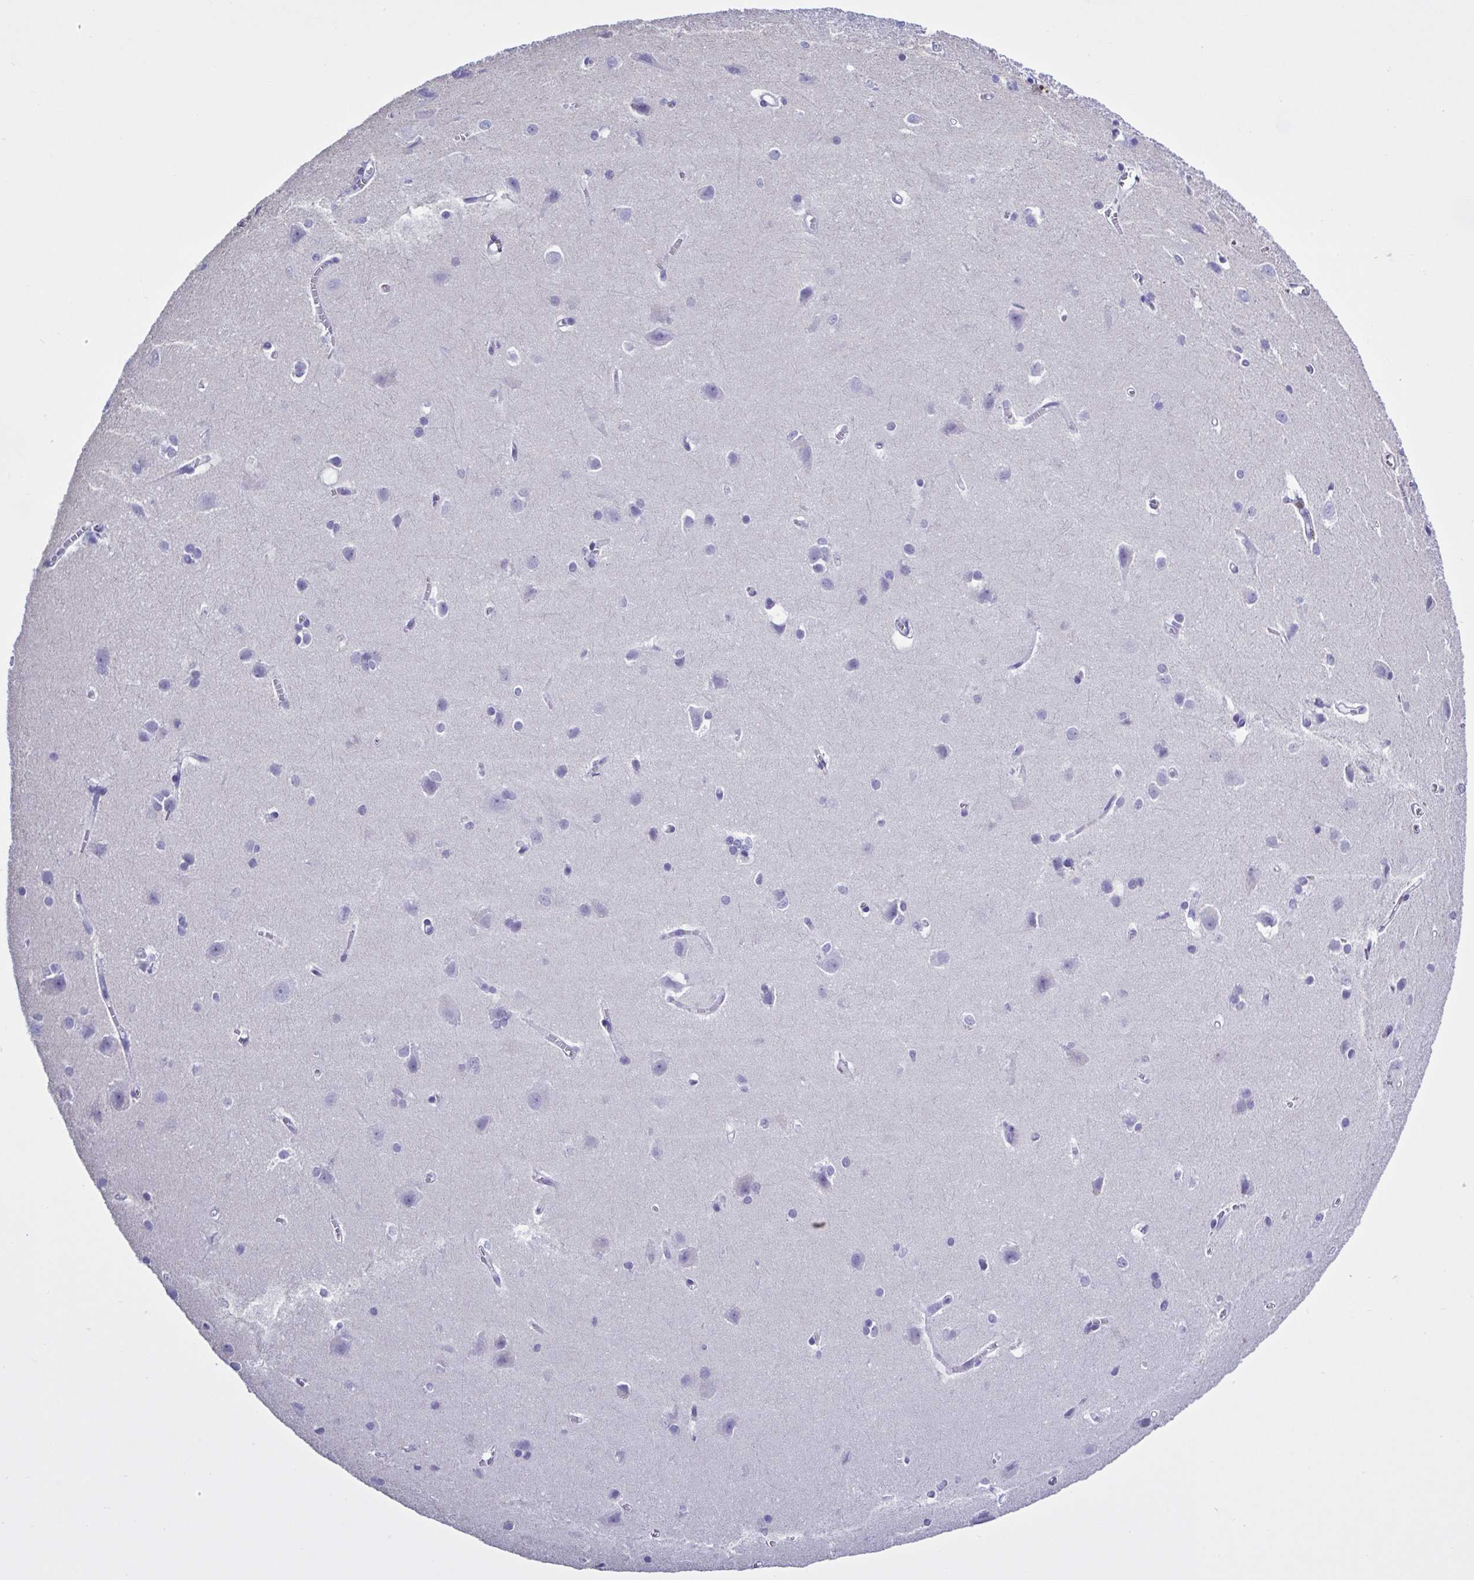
{"staining": {"intensity": "negative", "quantity": "none", "location": "none"}, "tissue": "cerebral cortex", "cell_type": "Endothelial cells", "image_type": "normal", "snomed": [{"axis": "morphology", "description": "Normal tissue, NOS"}, {"axis": "topography", "description": "Cerebral cortex"}], "caption": "Histopathology image shows no significant protein staining in endothelial cells of benign cerebral cortex. The staining was performed using DAB (3,3'-diaminobenzidine) to visualize the protein expression in brown, while the nuclei were stained in blue with hematoxylin (Magnification: 20x).", "gene": "USP35", "patient": {"sex": "male", "age": 37}}